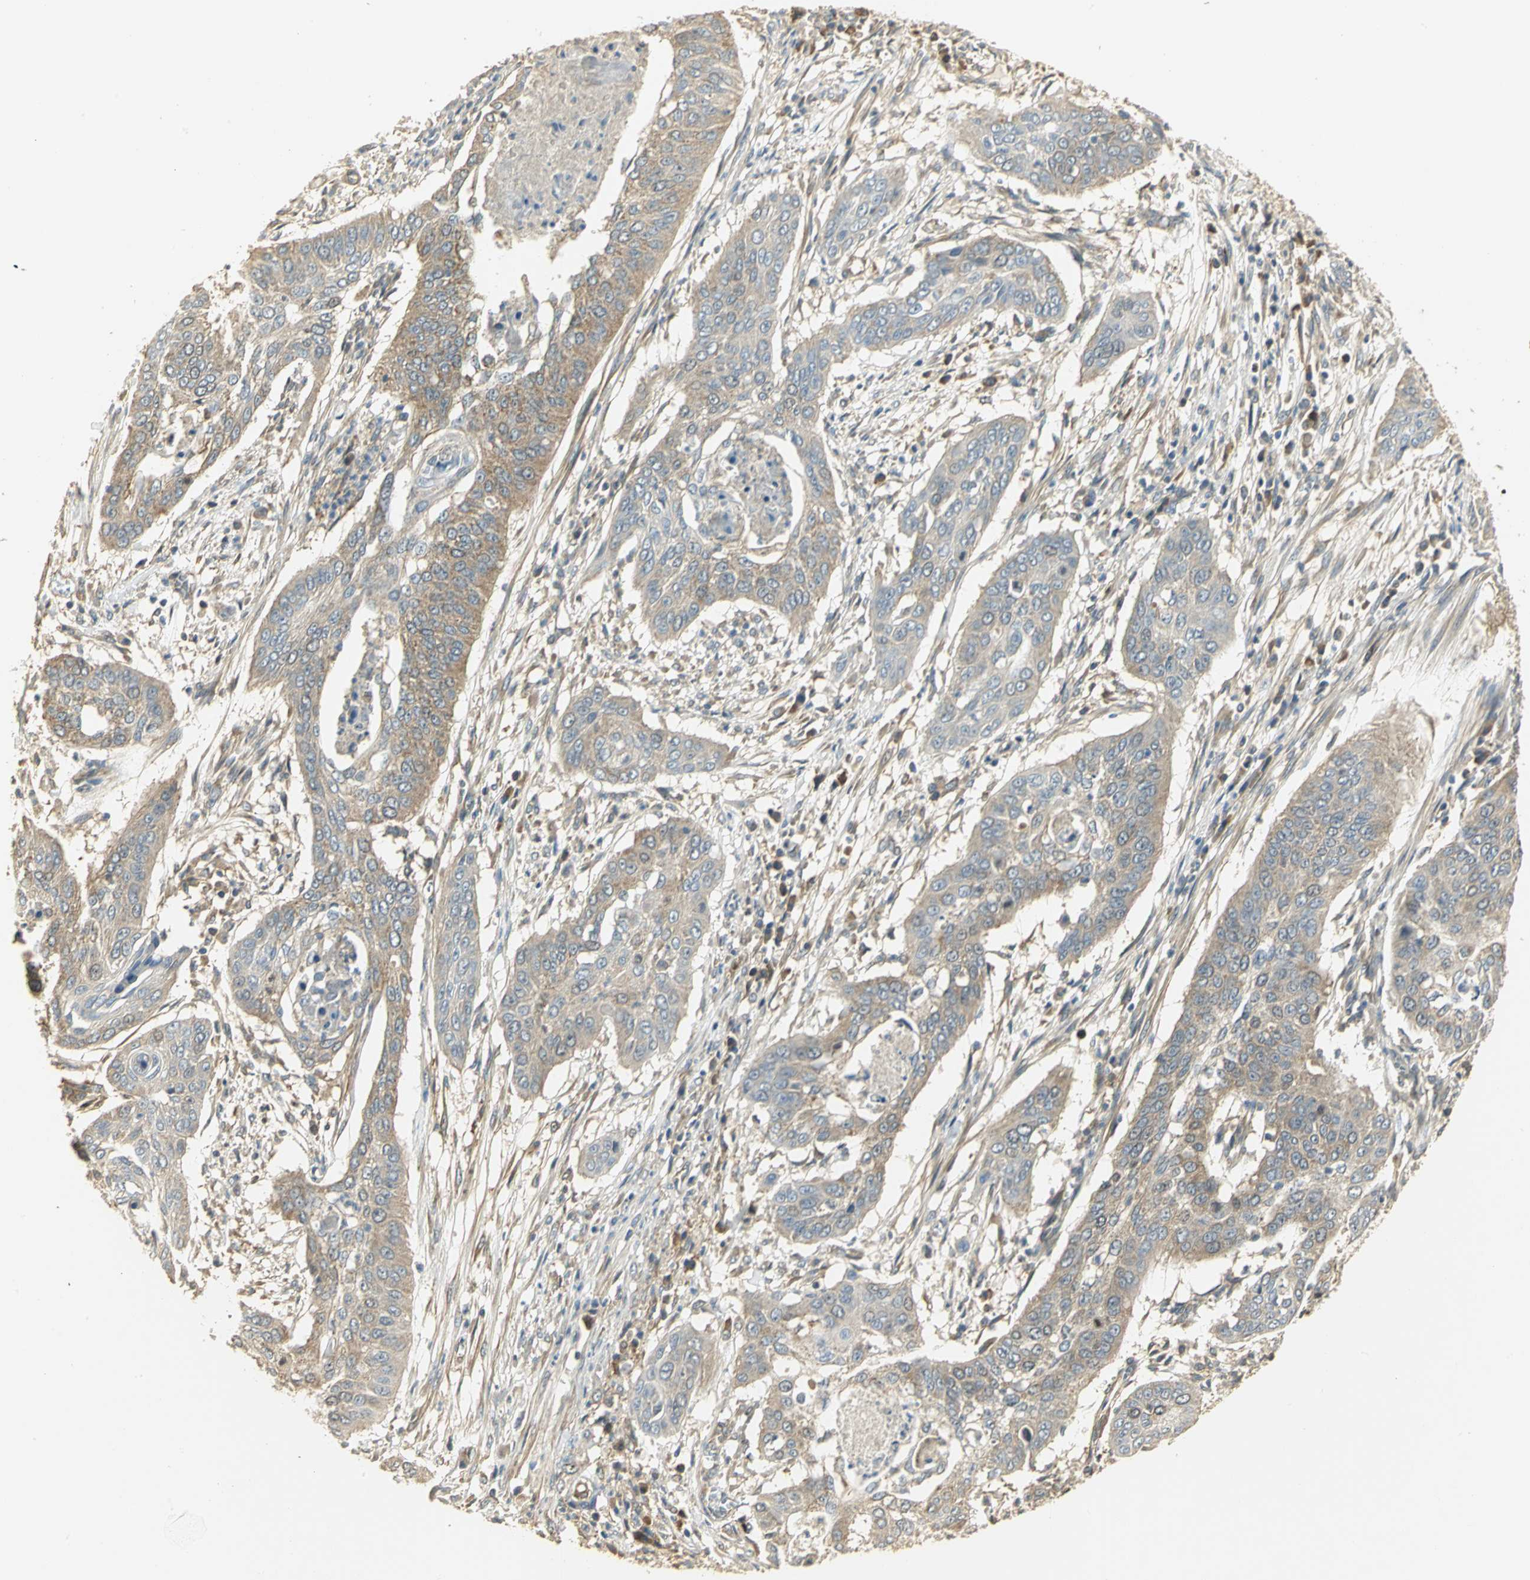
{"staining": {"intensity": "moderate", "quantity": ">75%", "location": "cytoplasmic/membranous"}, "tissue": "cervical cancer", "cell_type": "Tumor cells", "image_type": "cancer", "snomed": [{"axis": "morphology", "description": "Squamous cell carcinoma, NOS"}, {"axis": "topography", "description": "Cervix"}], "caption": "An image of human cervical cancer (squamous cell carcinoma) stained for a protein displays moderate cytoplasmic/membranous brown staining in tumor cells.", "gene": "RARS1", "patient": {"sex": "female", "age": 39}}